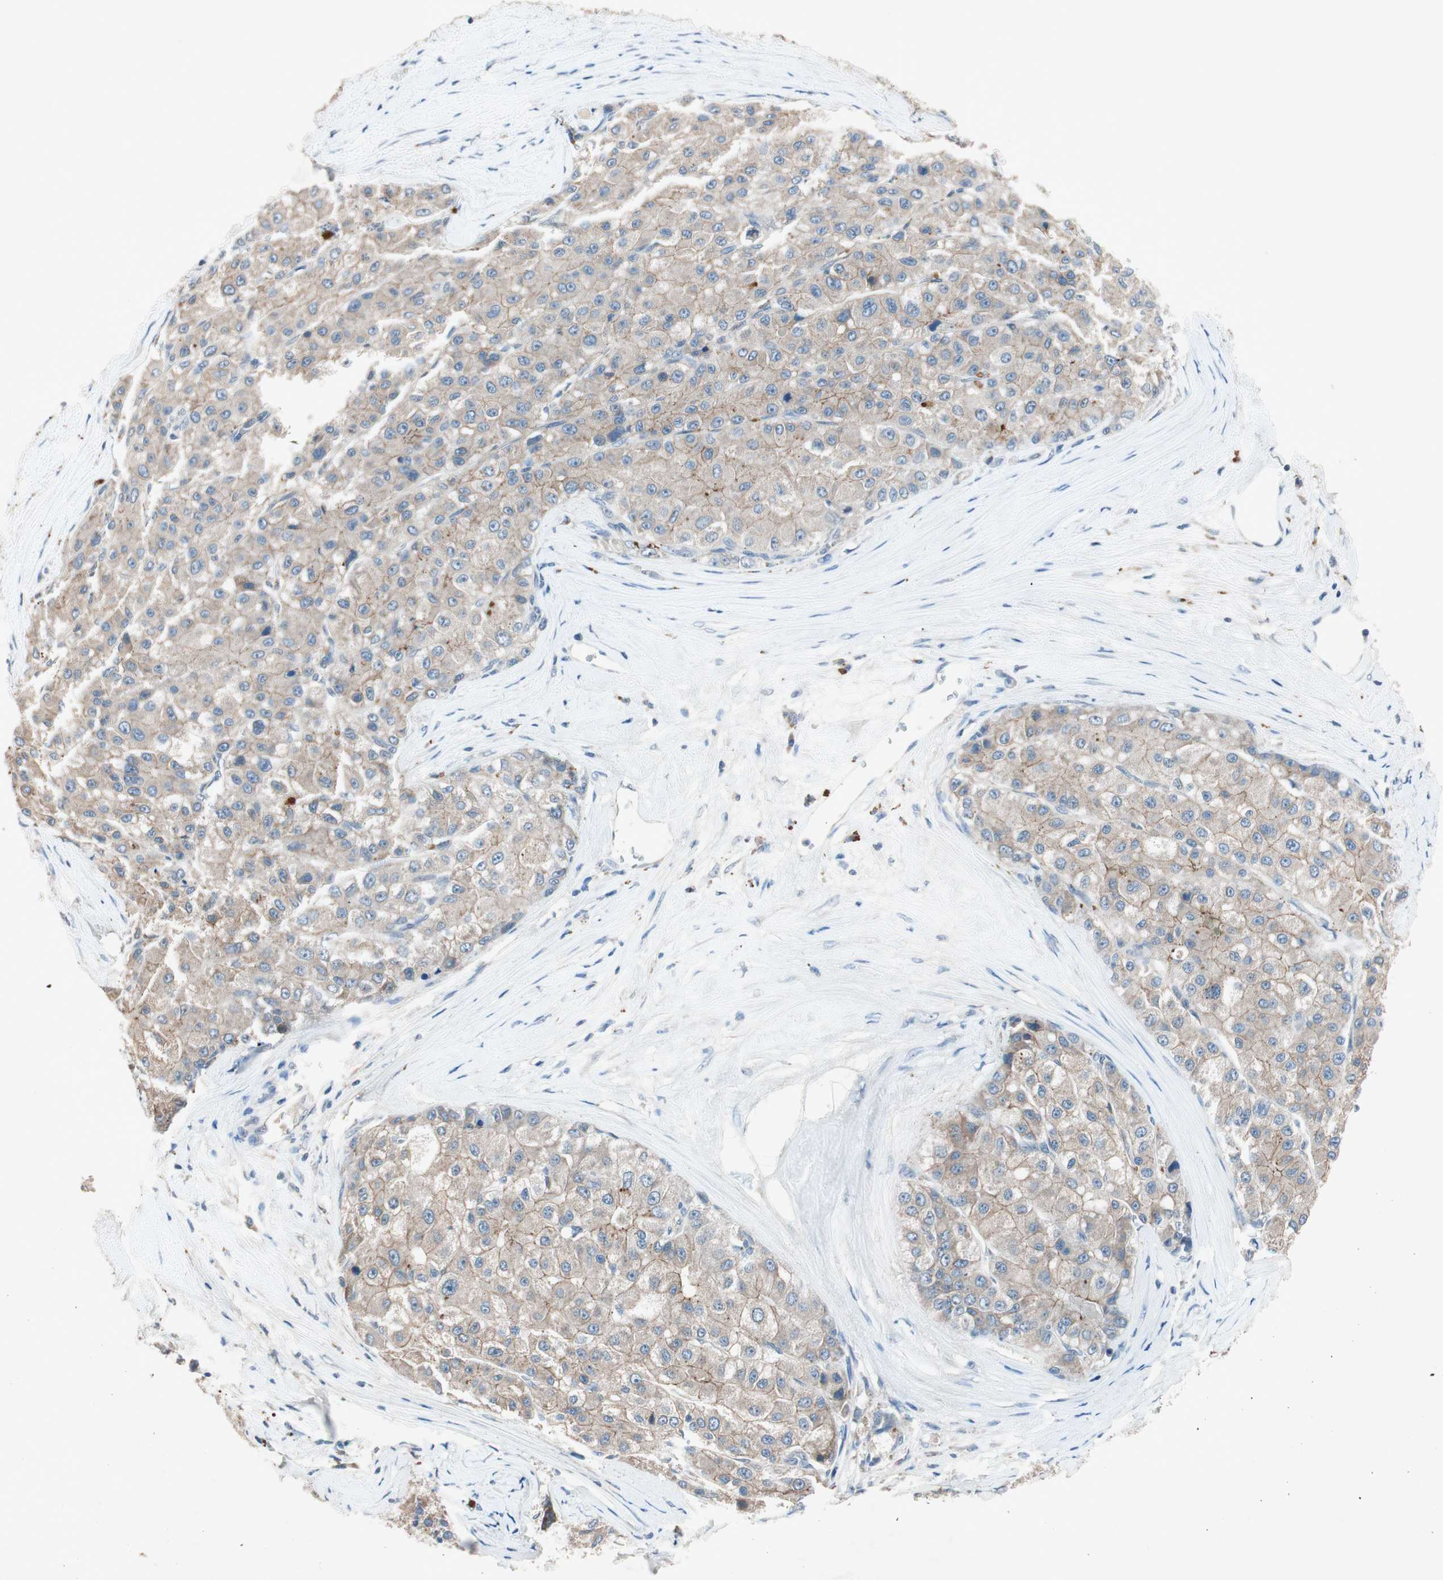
{"staining": {"intensity": "weak", "quantity": "25%-75%", "location": "cytoplasmic/membranous"}, "tissue": "liver cancer", "cell_type": "Tumor cells", "image_type": "cancer", "snomed": [{"axis": "morphology", "description": "Carcinoma, Hepatocellular, NOS"}, {"axis": "topography", "description": "Liver"}], "caption": "This micrograph exhibits immunohistochemistry (IHC) staining of human hepatocellular carcinoma (liver), with low weak cytoplasmic/membranous staining in about 25%-75% of tumor cells.", "gene": "NKAIN1", "patient": {"sex": "male", "age": 80}}